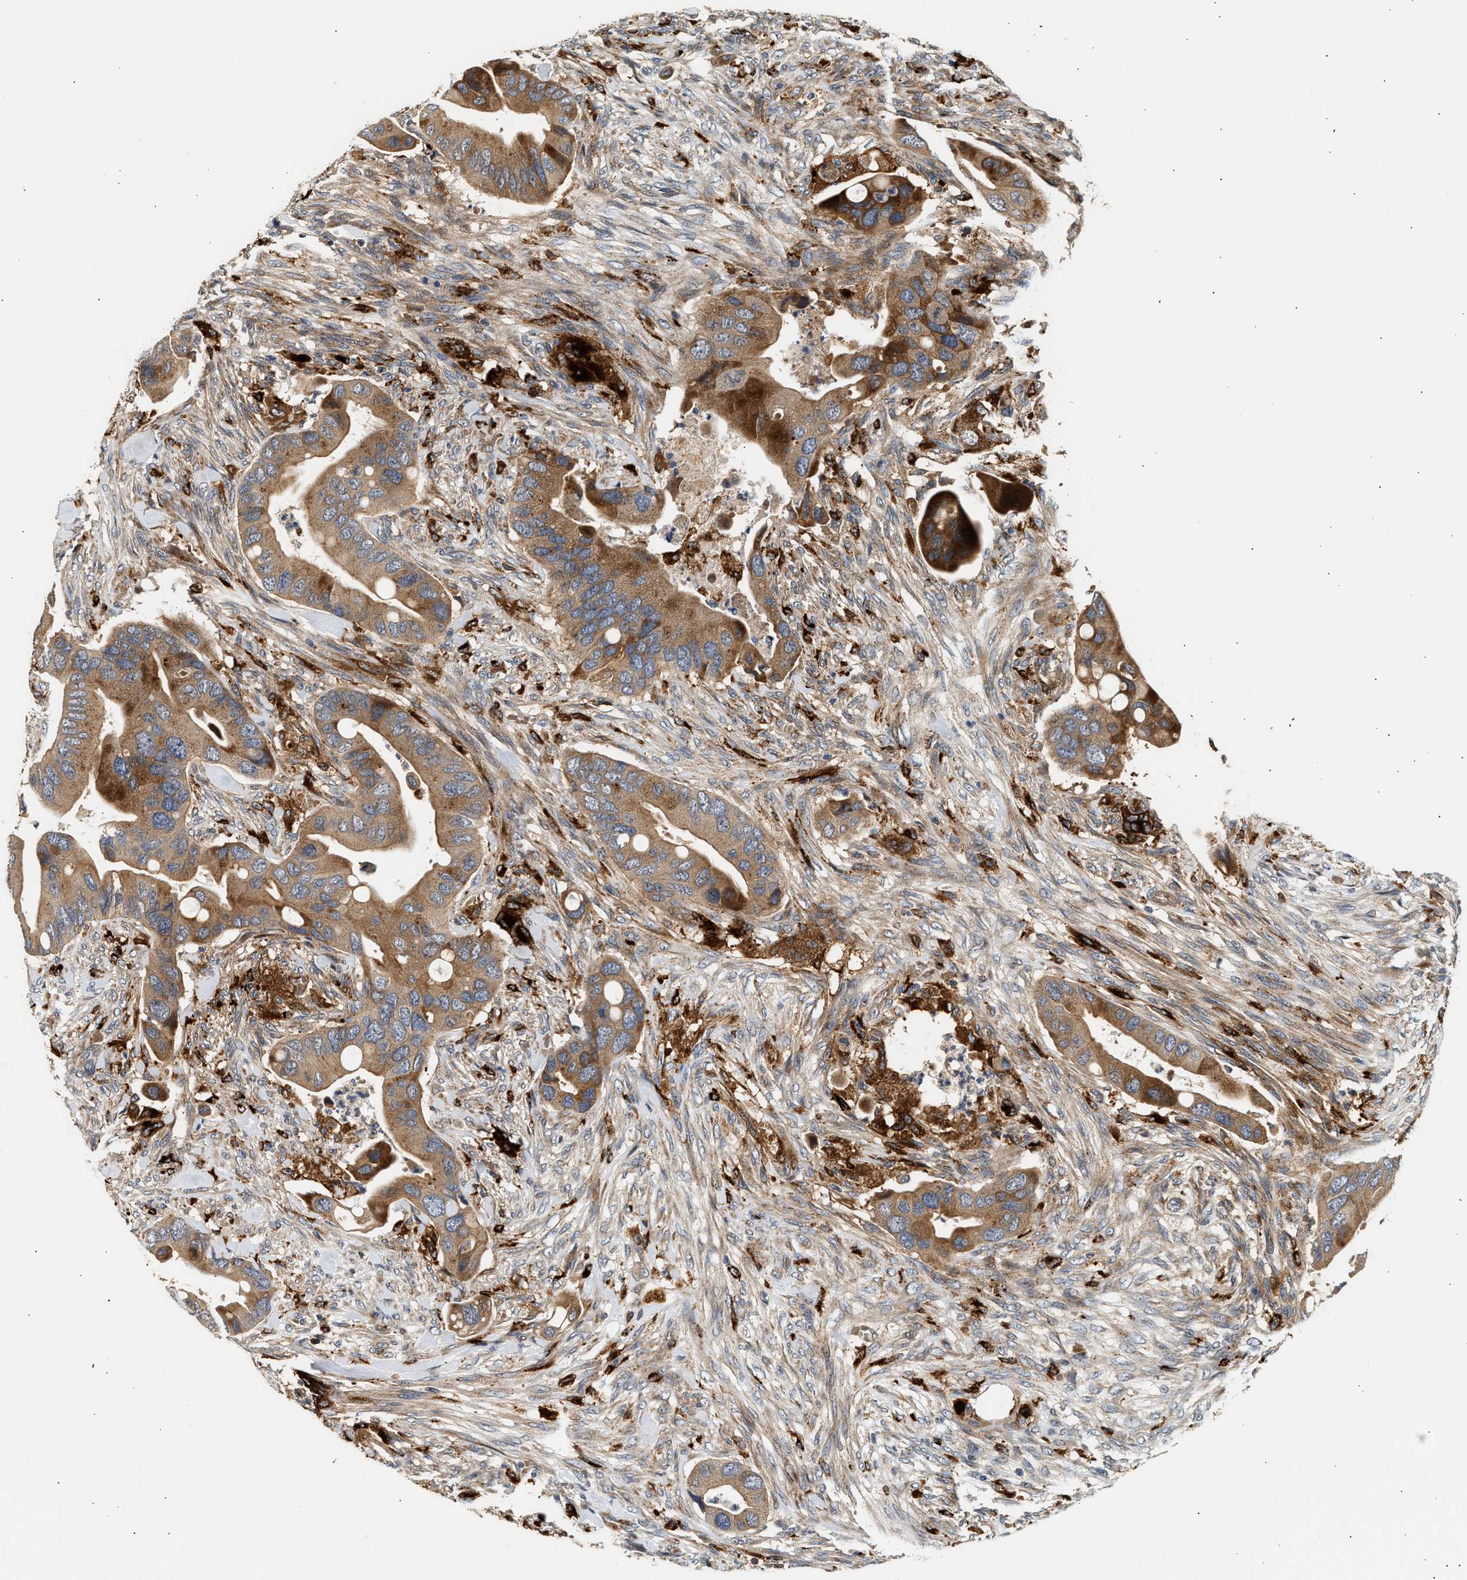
{"staining": {"intensity": "moderate", "quantity": ">75%", "location": "cytoplasmic/membranous"}, "tissue": "colorectal cancer", "cell_type": "Tumor cells", "image_type": "cancer", "snomed": [{"axis": "morphology", "description": "Adenocarcinoma, NOS"}, {"axis": "topography", "description": "Rectum"}], "caption": "There is medium levels of moderate cytoplasmic/membranous positivity in tumor cells of colorectal adenocarcinoma, as demonstrated by immunohistochemical staining (brown color).", "gene": "PLD3", "patient": {"sex": "female", "age": 57}}